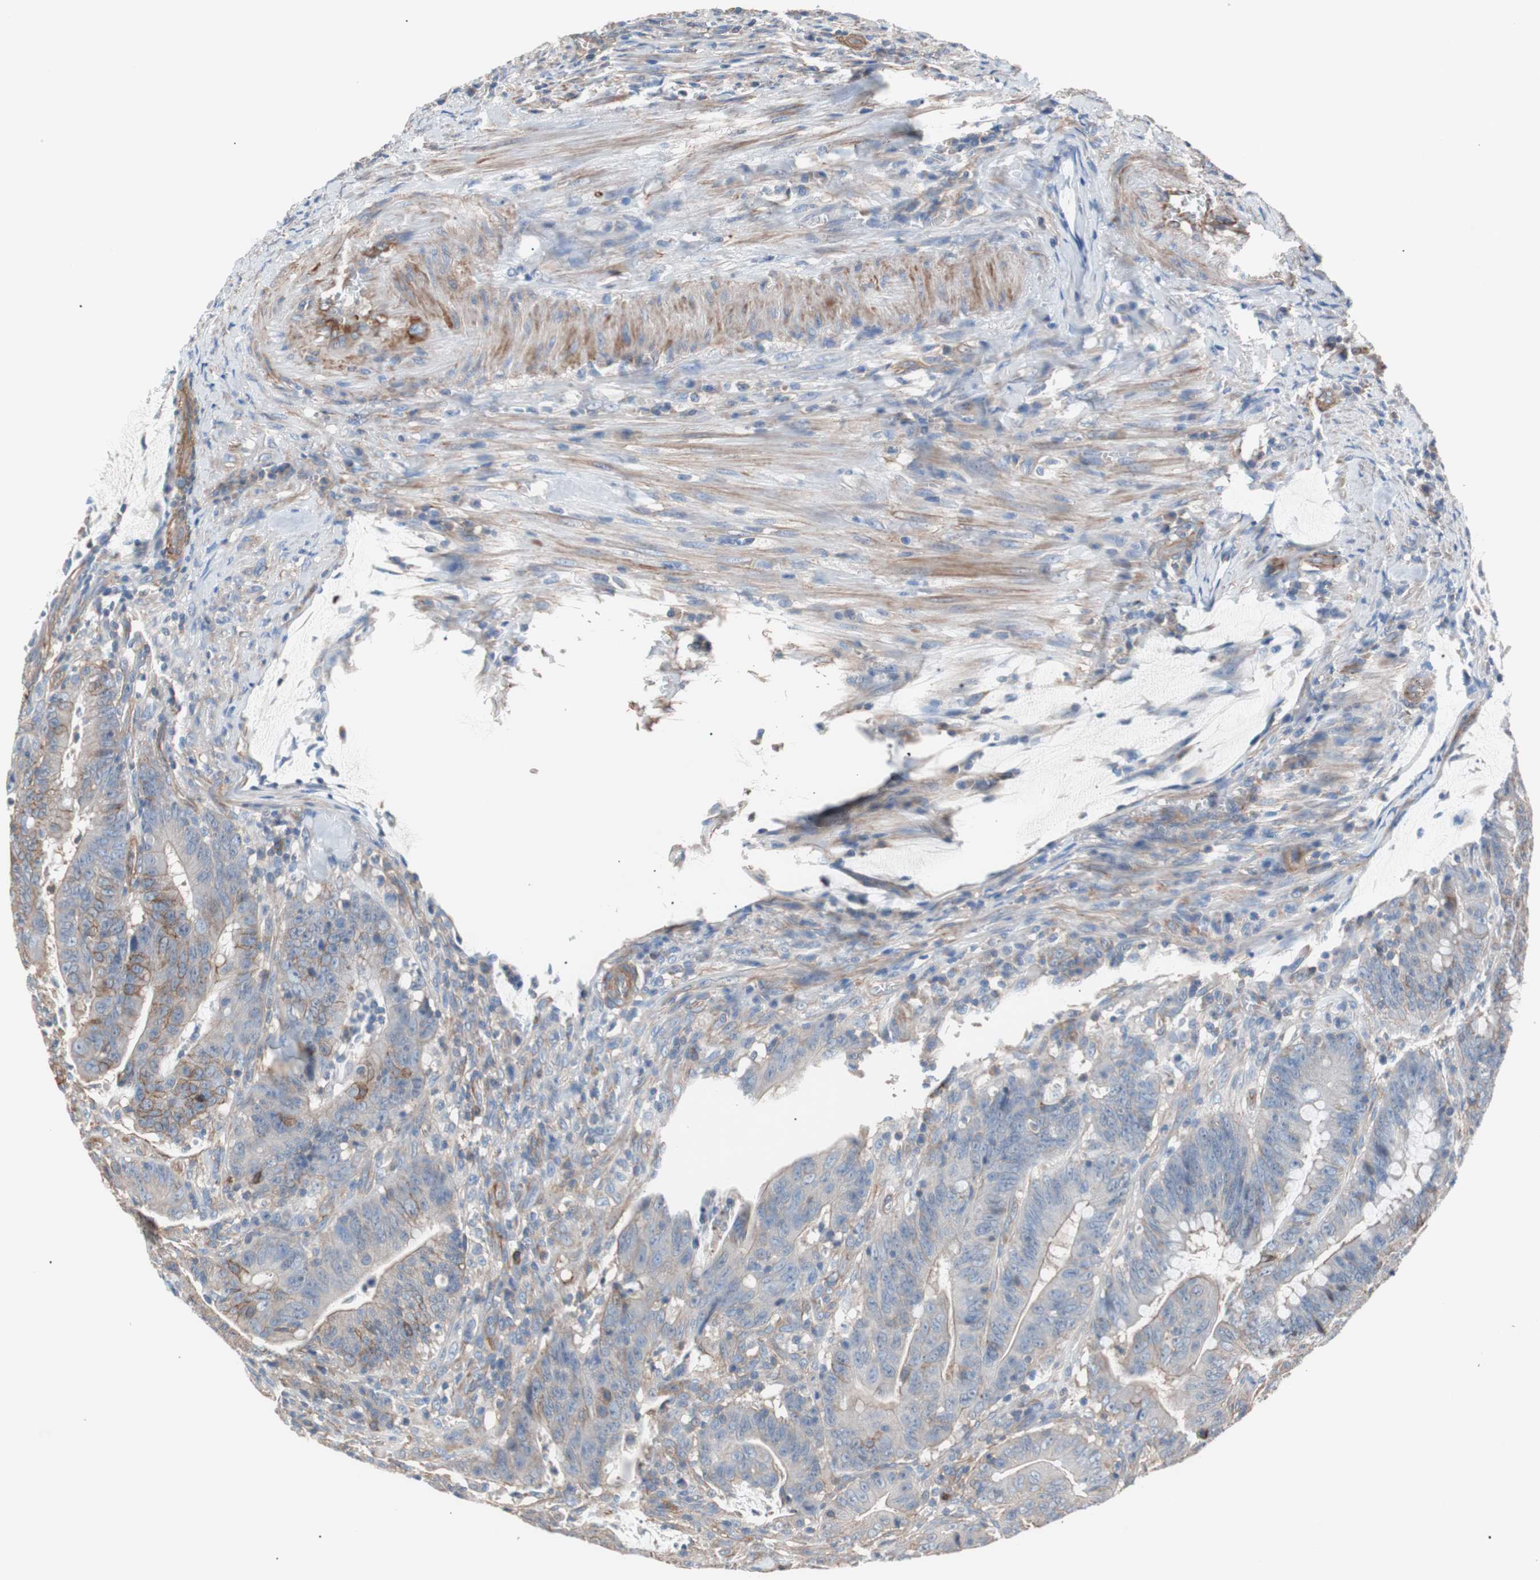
{"staining": {"intensity": "moderate", "quantity": "<25%", "location": "cytoplasmic/membranous"}, "tissue": "colorectal cancer", "cell_type": "Tumor cells", "image_type": "cancer", "snomed": [{"axis": "morphology", "description": "Adenocarcinoma, NOS"}, {"axis": "topography", "description": "Colon"}], "caption": "Immunohistochemical staining of colorectal adenocarcinoma shows moderate cytoplasmic/membranous protein staining in approximately <25% of tumor cells. (brown staining indicates protein expression, while blue staining denotes nuclei).", "gene": "GPR160", "patient": {"sex": "male", "age": 45}}